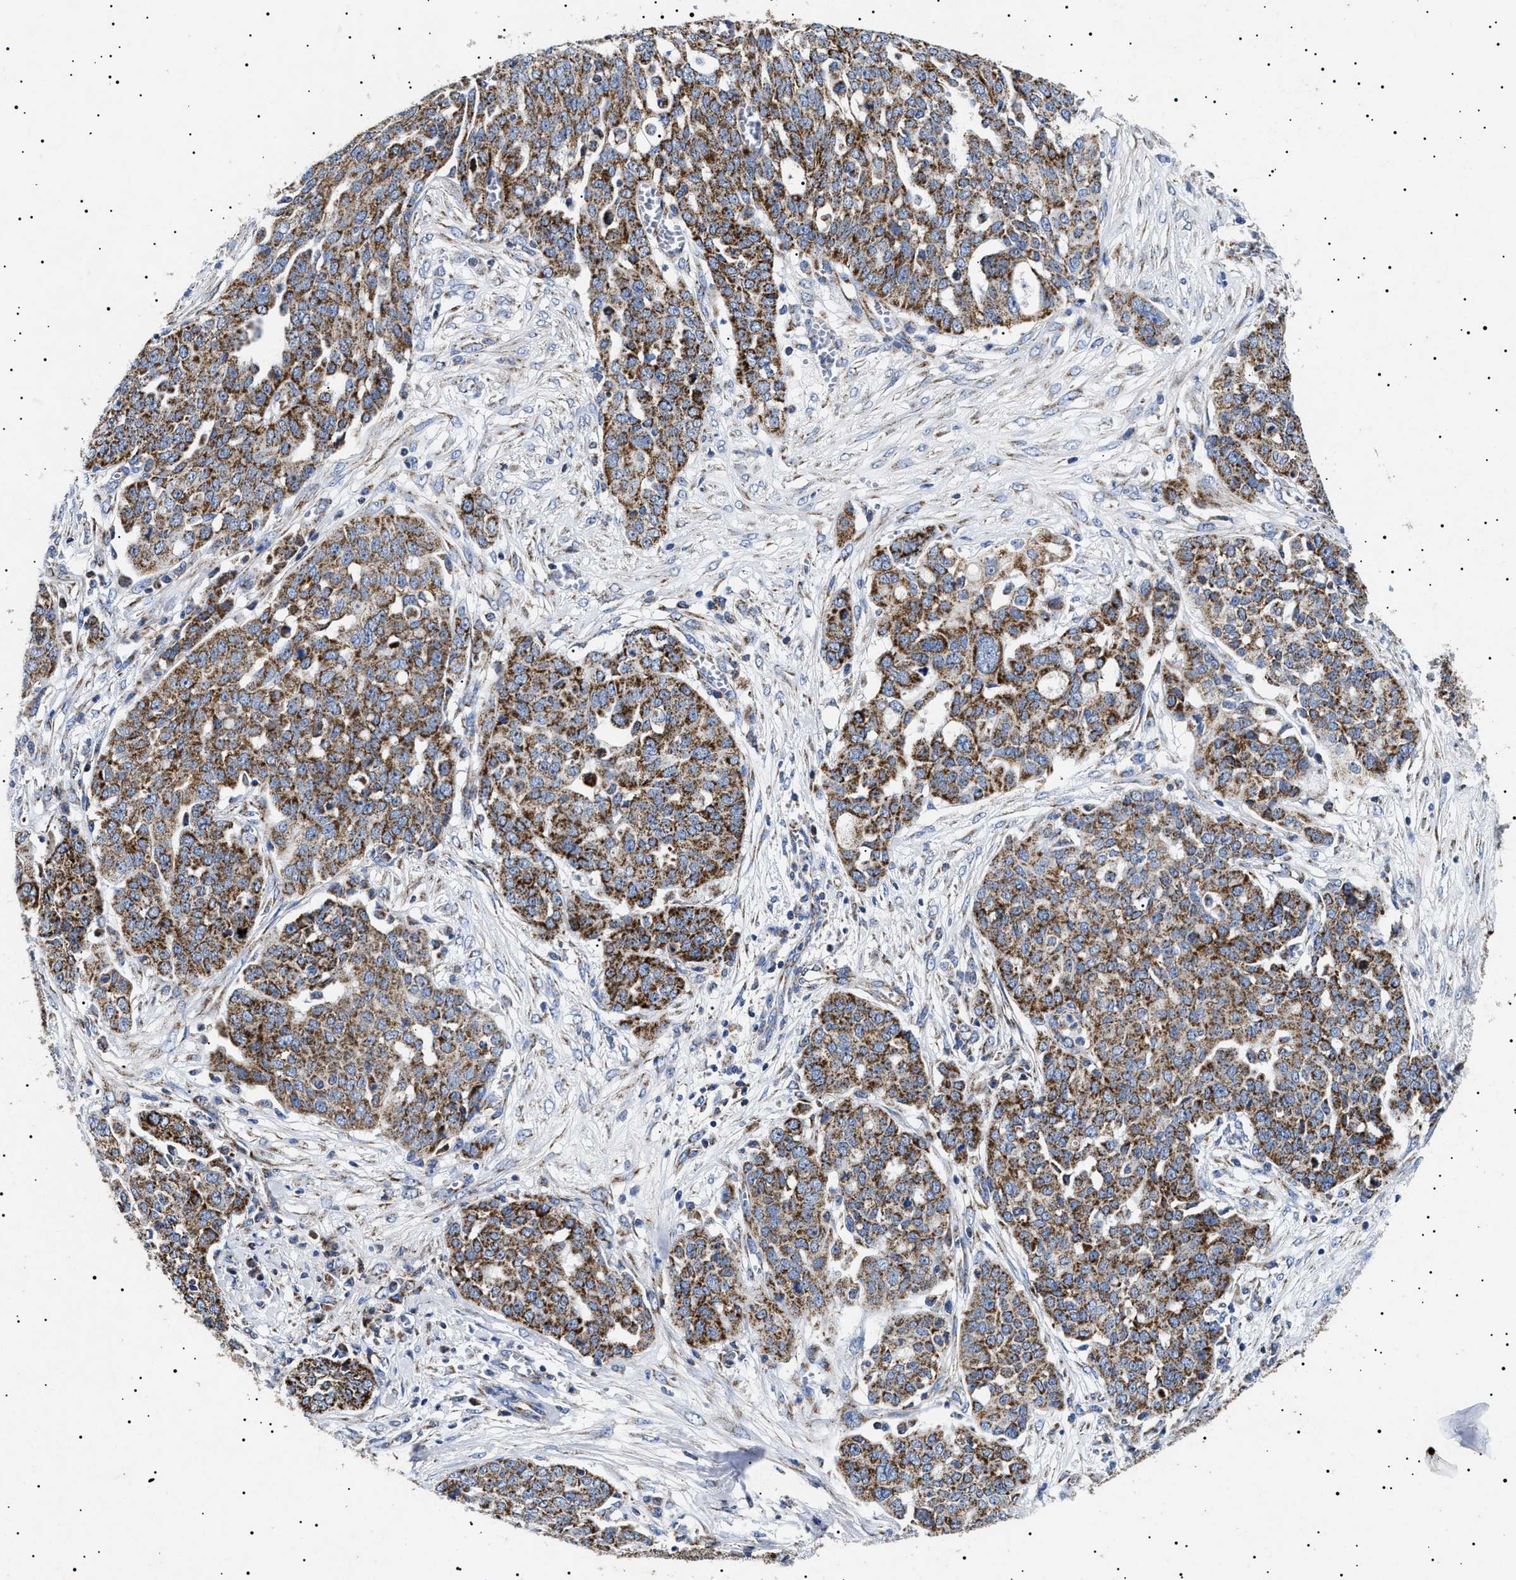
{"staining": {"intensity": "strong", "quantity": ">75%", "location": "cytoplasmic/membranous"}, "tissue": "ovarian cancer", "cell_type": "Tumor cells", "image_type": "cancer", "snomed": [{"axis": "morphology", "description": "Cystadenocarcinoma, serous, NOS"}, {"axis": "topography", "description": "Soft tissue"}, {"axis": "topography", "description": "Ovary"}], "caption": "Tumor cells display strong cytoplasmic/membranous positivity in approximately >75% of cells in ovarian cancer.", "gene": "CHRDL2", "patient": {"sex": "female", "age": 57}}